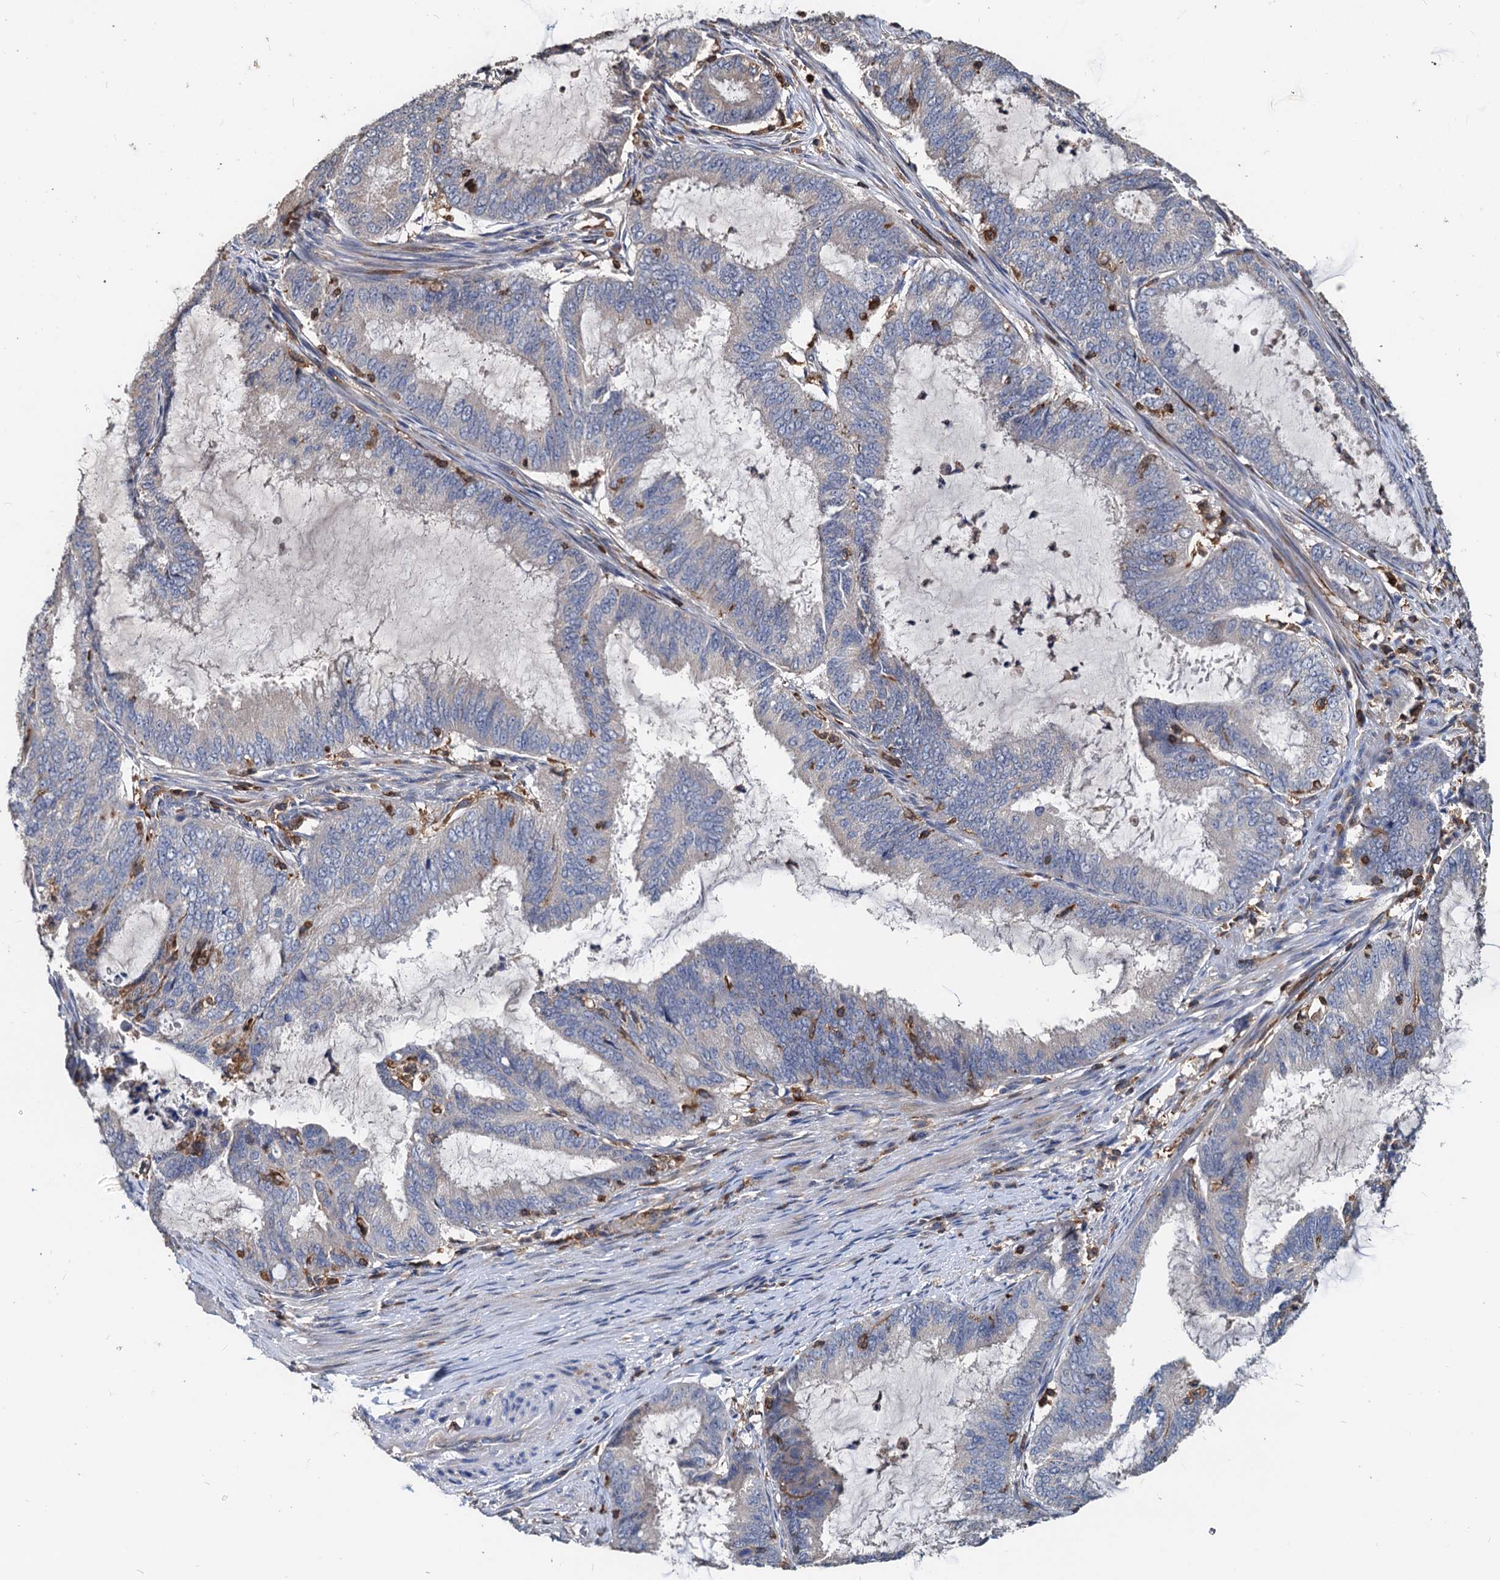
{"staining": {"intensity": "negative", "quantity": "none", "location": "none"}, "tissue": "endometrial cancer", "cell_type": "Tumor cells", "image_type": "cancer", "snomed": [{"axis": "morphology", "description": "Adenocarcinoma, NOS"}, {"axis": "topography", "description": "Endometrium"}], "caption": "Tumor cells show no significant expression in endometrial cancer.", "gene": "LCP2", "patient": {"sex": "female", "age": 51}}